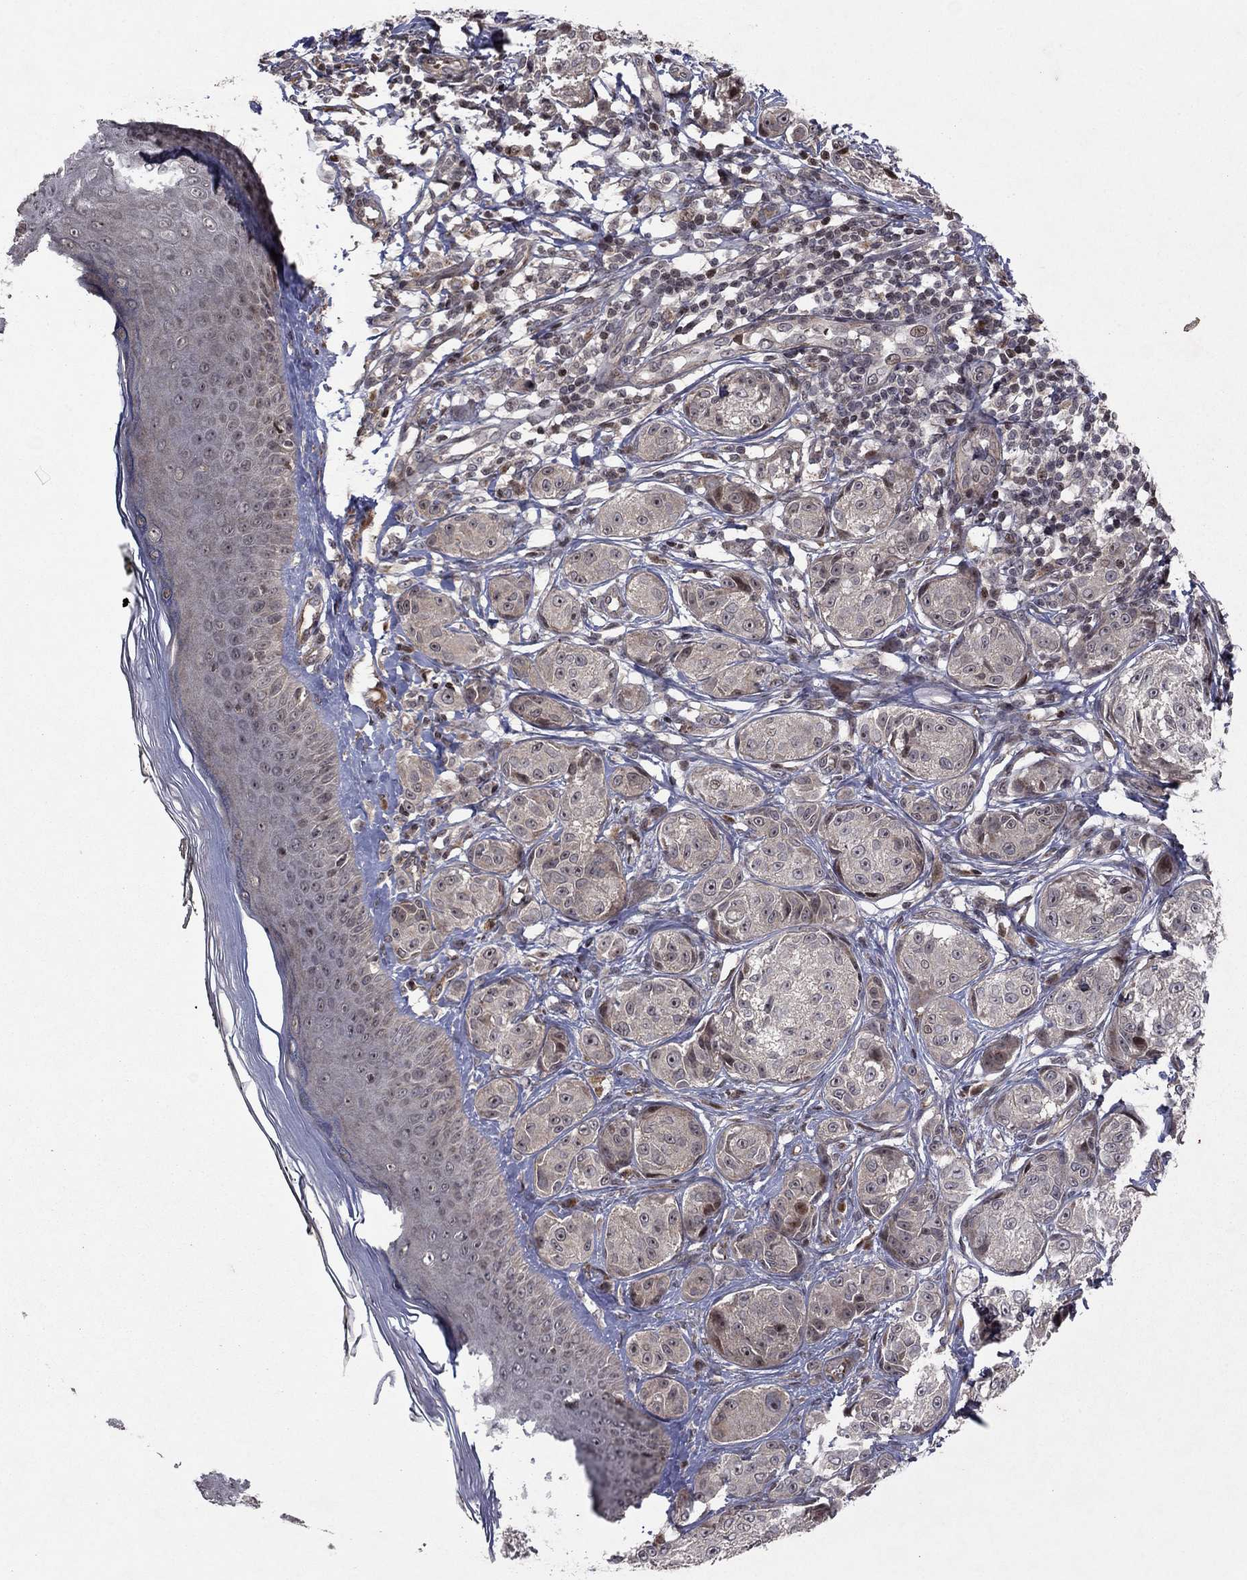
{"staining": {"intensity": "negative", "quantity": "none", "location": "none"}, "tissue": "melanoma", "cell_type": "Tumor cells", "image_type": "cancer", "snomed": [{"axis": "morphology", "description": "Malignant melanoma, NOS"}, {"axis": "topography", "description": "Skin"}], "caption": "IHC image of human malignant melanoma stained for a protein (brown), which demonstrates no staining in tumor cells.", "gene": "SORBS1", "patient": {"sex": "male", "age": 61}}